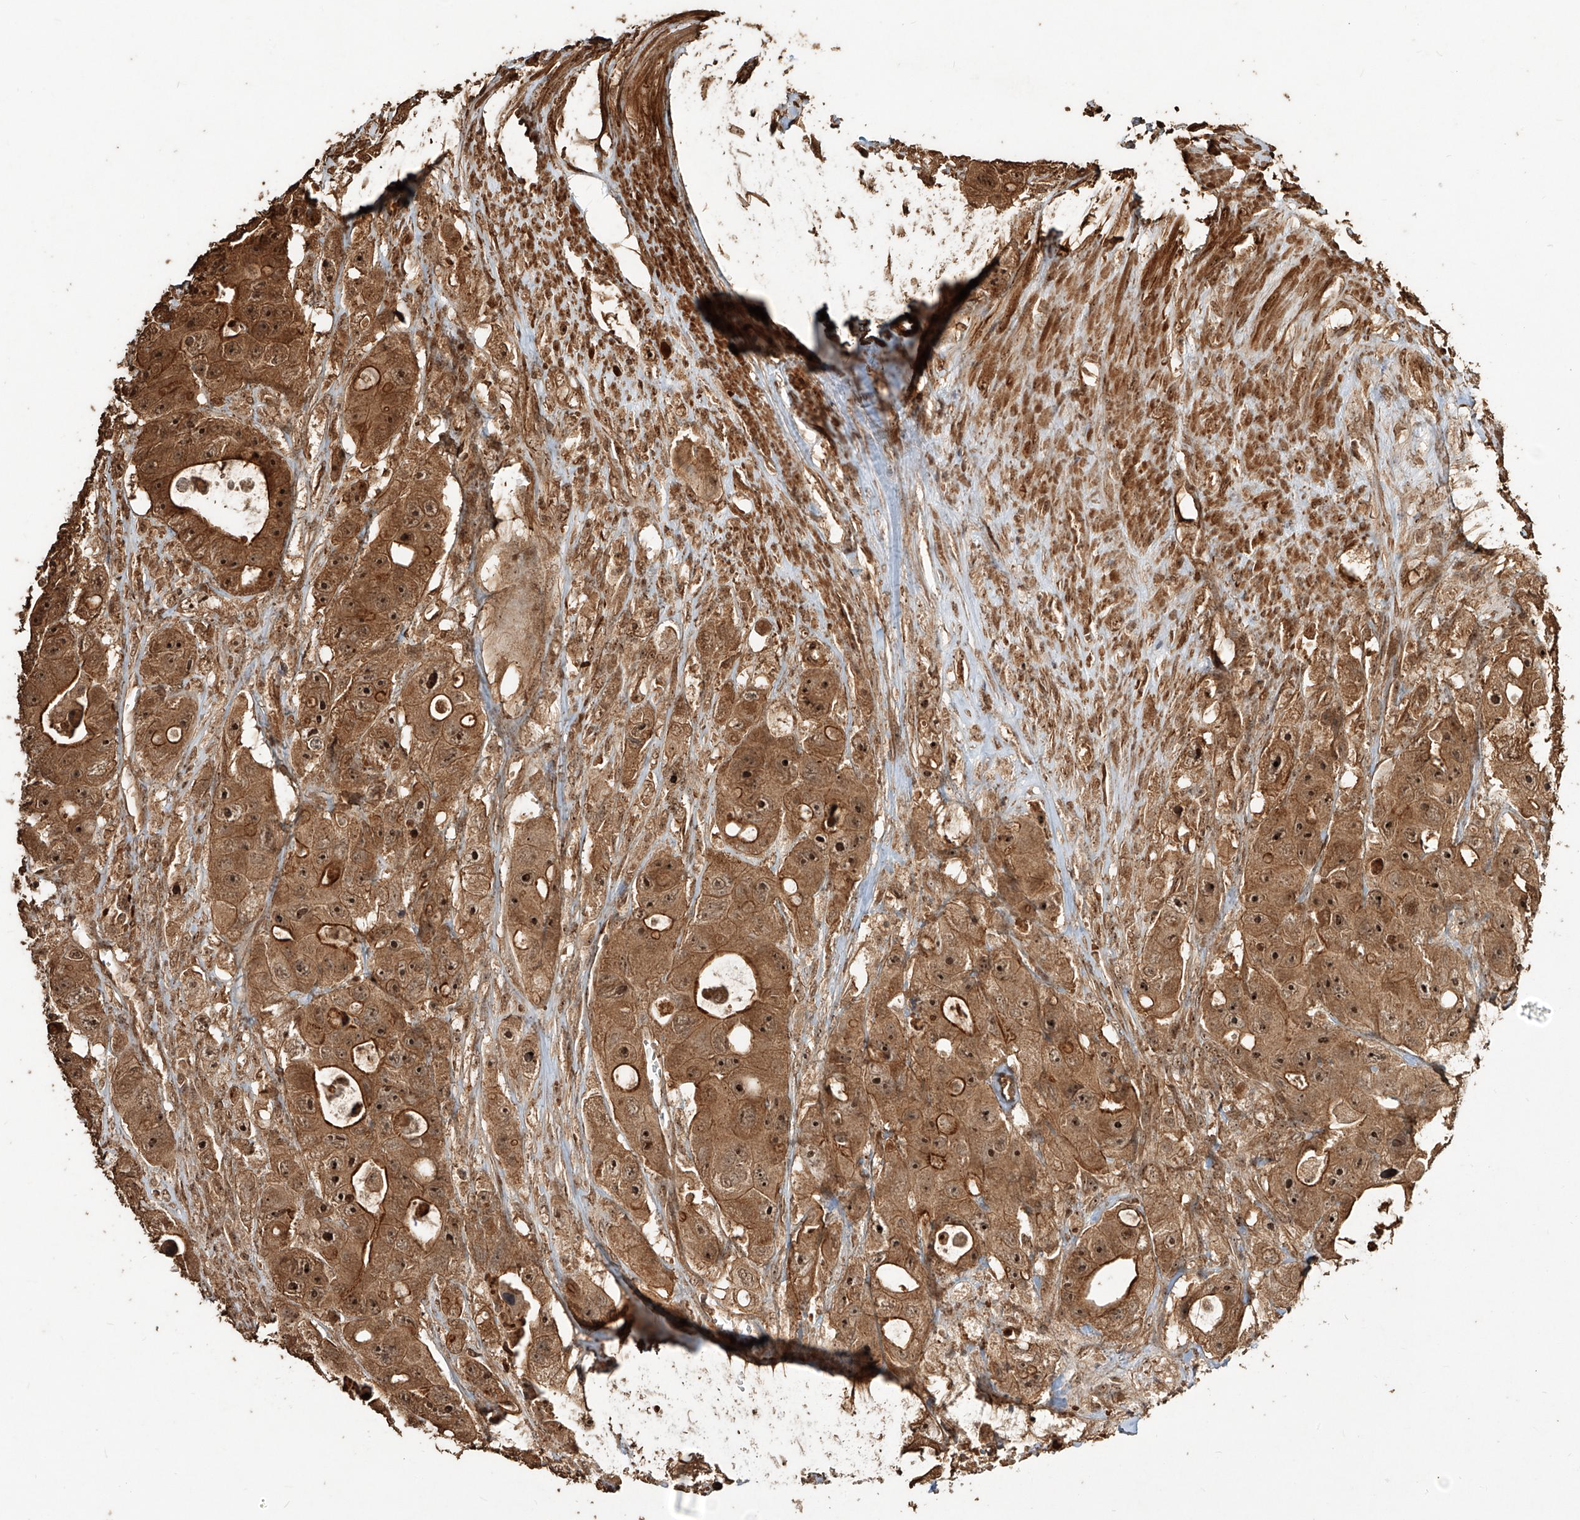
{"staining": {"intensity": "strong", "quantity": ">75%", "location": "cytoplasmic/membranous,nuclear"}, "tissue": "colorectal cancer", "cell_type": "Tumor cells", "image_type": "cancer", "snomed": [{"axis": "morphology", "description": "Adenocarcinoma, NOS"}, {"axis": "topography", "description": "Colon"}], "caption": "DAB (3,3'-diaminobenzidine) immunohistochemical staining of human colorectal cancer reveals strong cytoplasmic/membranous and nuclear protein expression in approximately >75% of tumor cells. (Brightfield microscopy of DAB IHC at high magnification).", "gene": "ZNF660", "patient": {"sex": "female", "age": 46}}